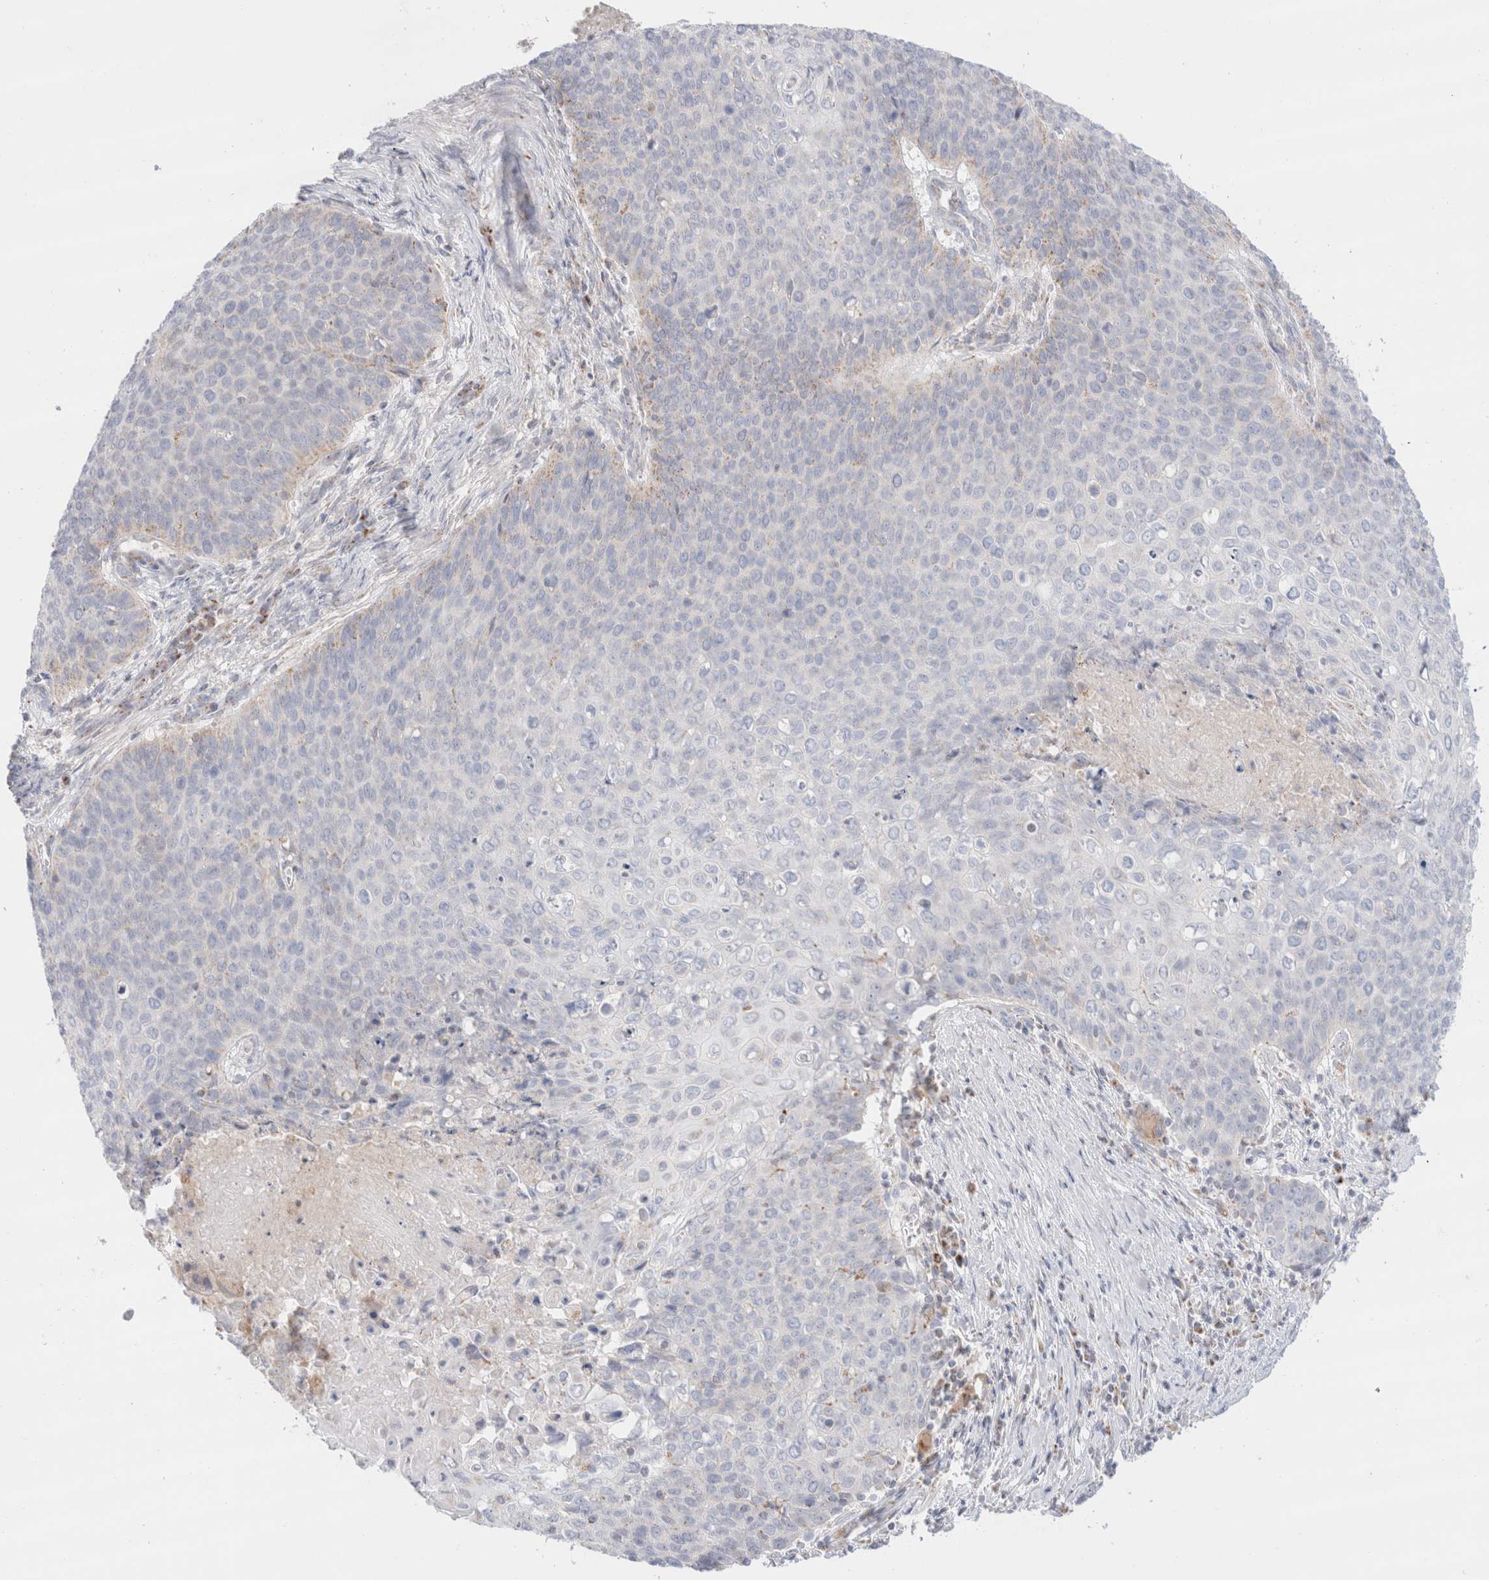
{"staining": {"intensity": "negative", "quantity": "none", "location": "none"}, "tissue": "cervical cancer", "cell_type": "Tumor cells", "image_type": "cancer", "snomed": [{"axis": "morphology", "description": "Squamous cell carcinoma, NOS"}, {"axis": "topography", "description": "Cervix"}], "caption": "High magnification brightfield microscopy of squamous cell carcinoma (cervical) stained with DAB (3,3'-diaminobenzidine) (brown) and counterstained with hematoxylin (blue): tumor cells show no significant positivity.", "gene": "ATP6V1C1", "patient": {"sex": "female", "age": 39}}